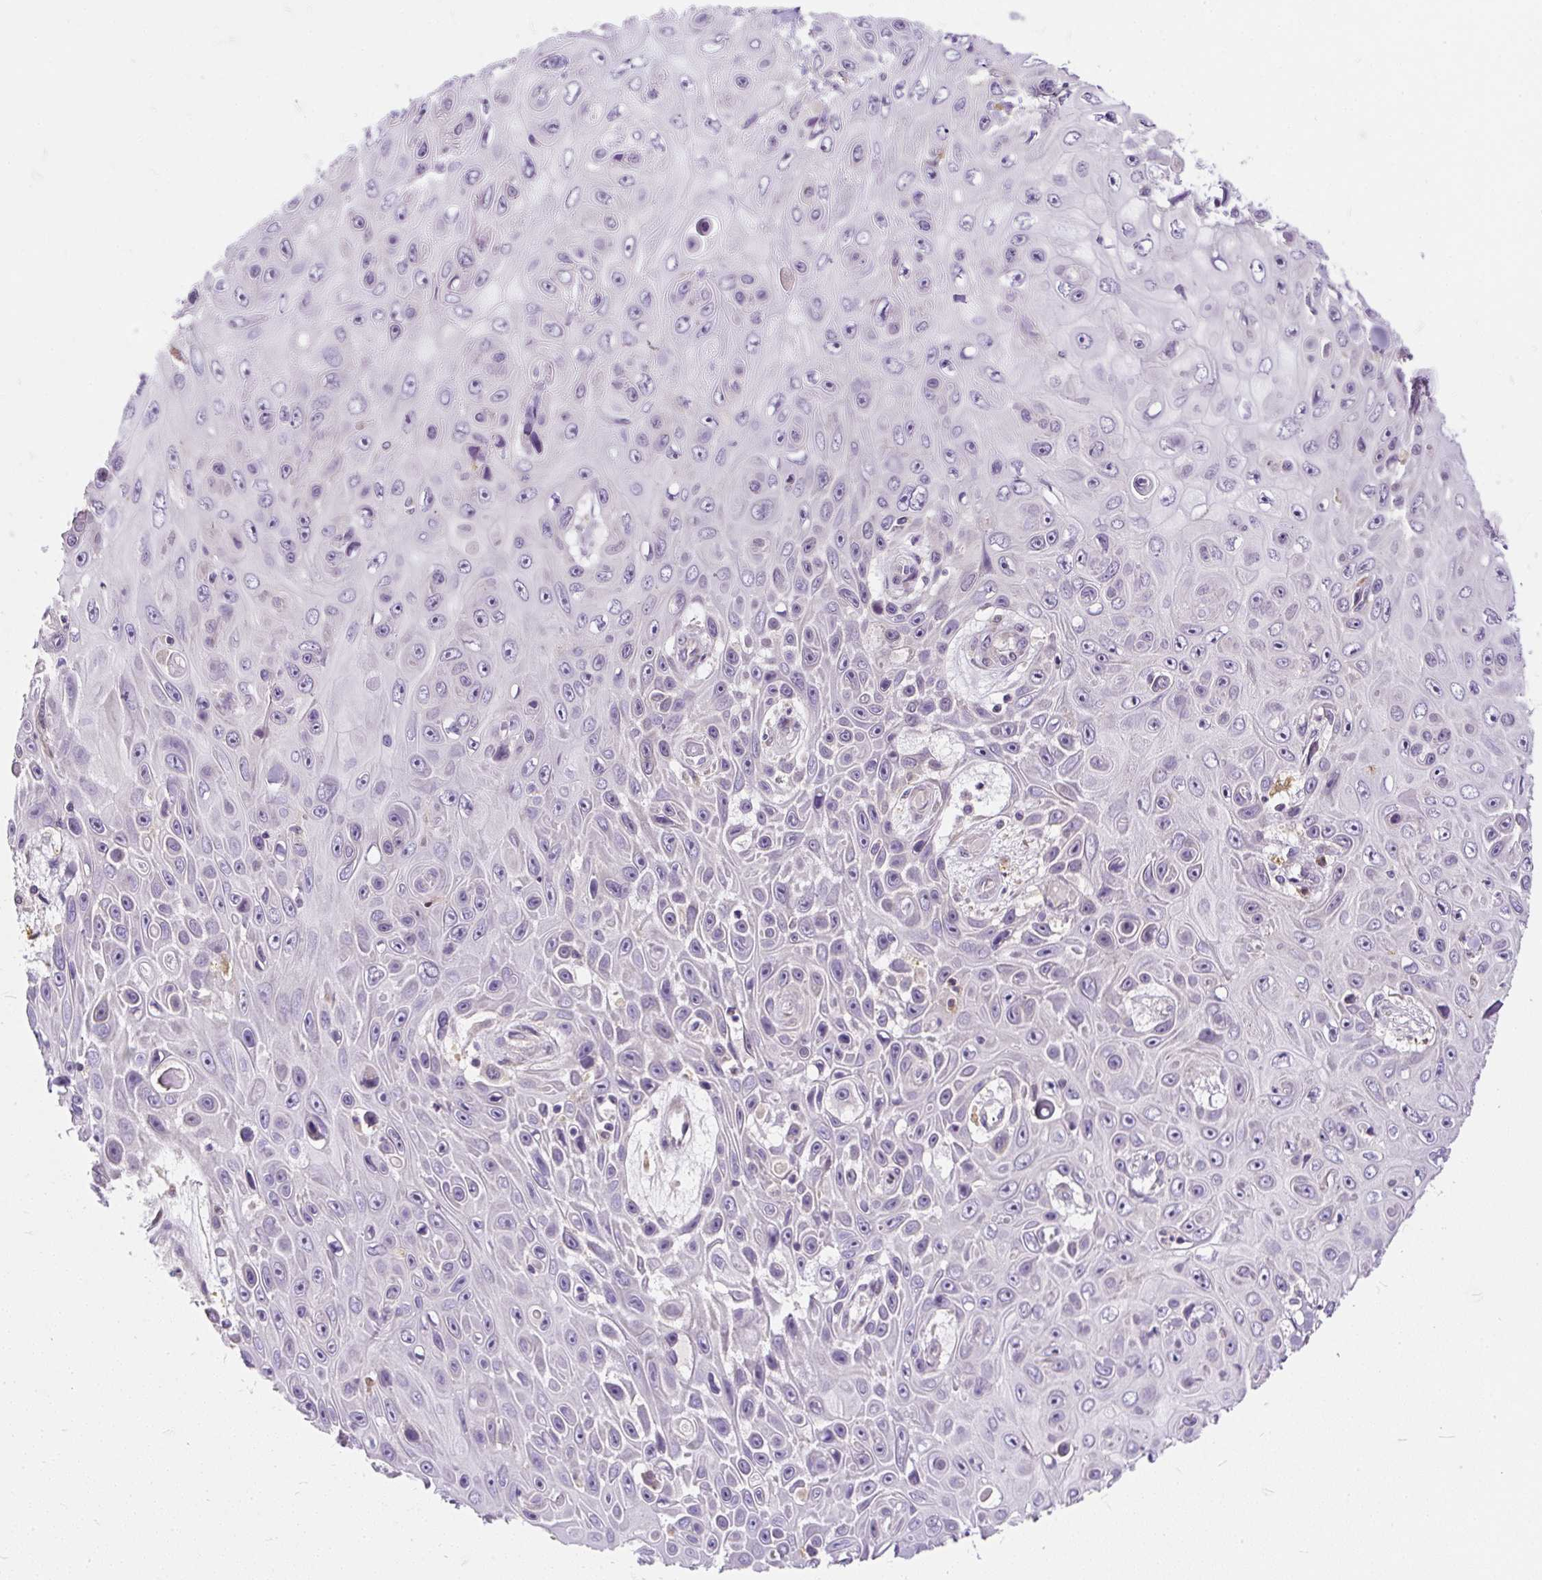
{"staining": {"intensity": "negative", "quantity": "none", "location": "none"}, "tissue": "skin cancer", "cell_type": "Tumor cells", "image_type": "cancer", "snomed": [{"axis": "morphology", "description": "Squamous cell carcinoma, NOS"}, {"axis": "topography", "description": "Skin"}], "caption": "Human skin cancer (squamous cell carcinoma) stained for a protein using IHC exhibits no staining in tumor cells.", "gene": "CYP20A1", "patient": {"sex": "male", "age": 82}}